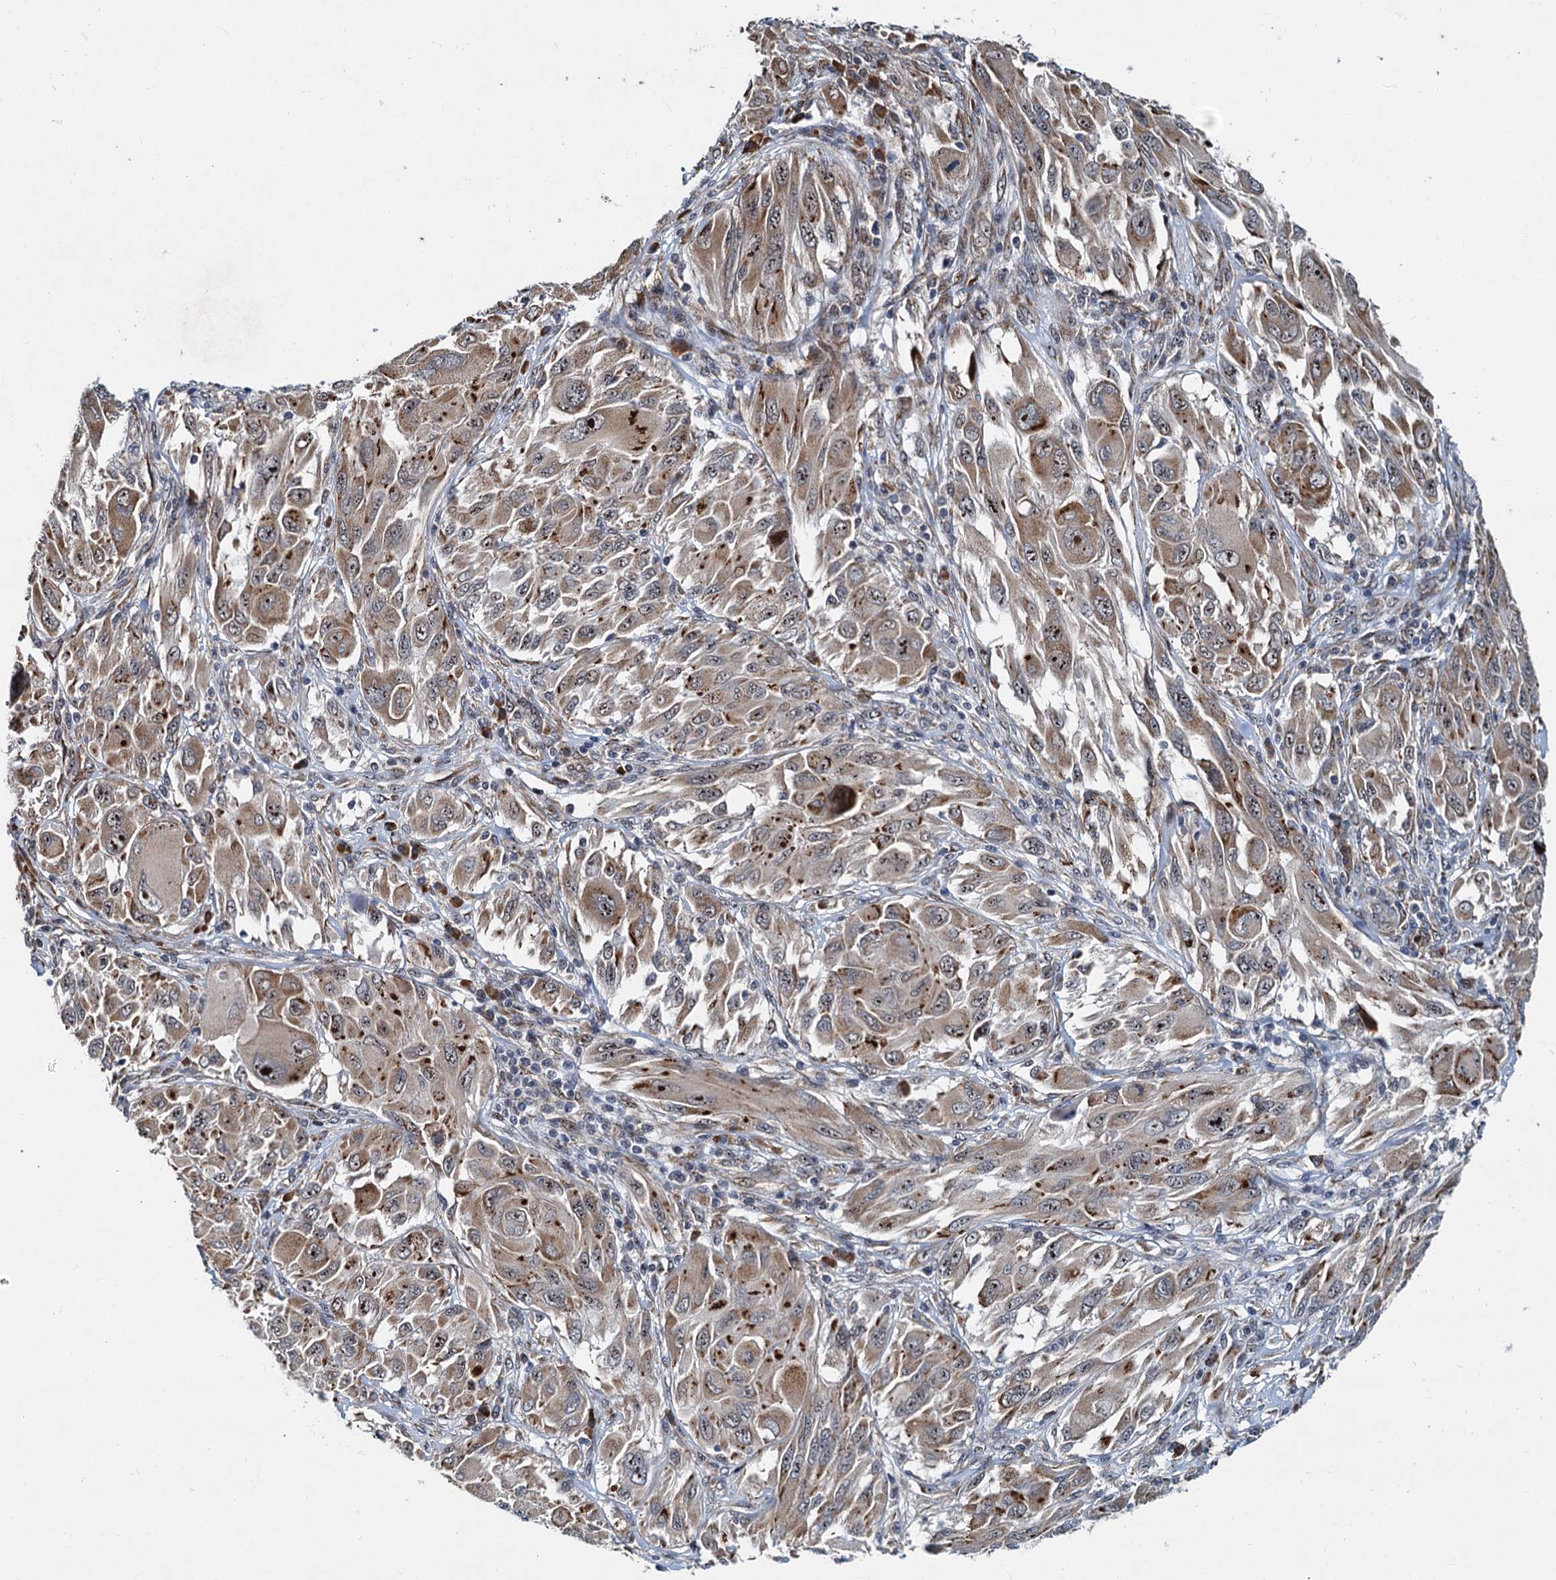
{"staining": {"intensity": "moderate", "quantity": "<25%", "location": "cytoplasmic/membranous"}, "tissue": "melanoma", "cell_type": "Tumor cells", "image_type": "cancer", "snomed": [{"axis": "morphology", "description": "Malignant melanoma, NOS"}, {"axis": "topography", "description": "Skin"}], "caption": "Melanoma stained with a brown dye shows moderate cytoplasmic/membranous positive expression in approximately <25% of tumor cells.", "gene": "DNAJC21", "patient": {"sex": "female", "age": 91}}